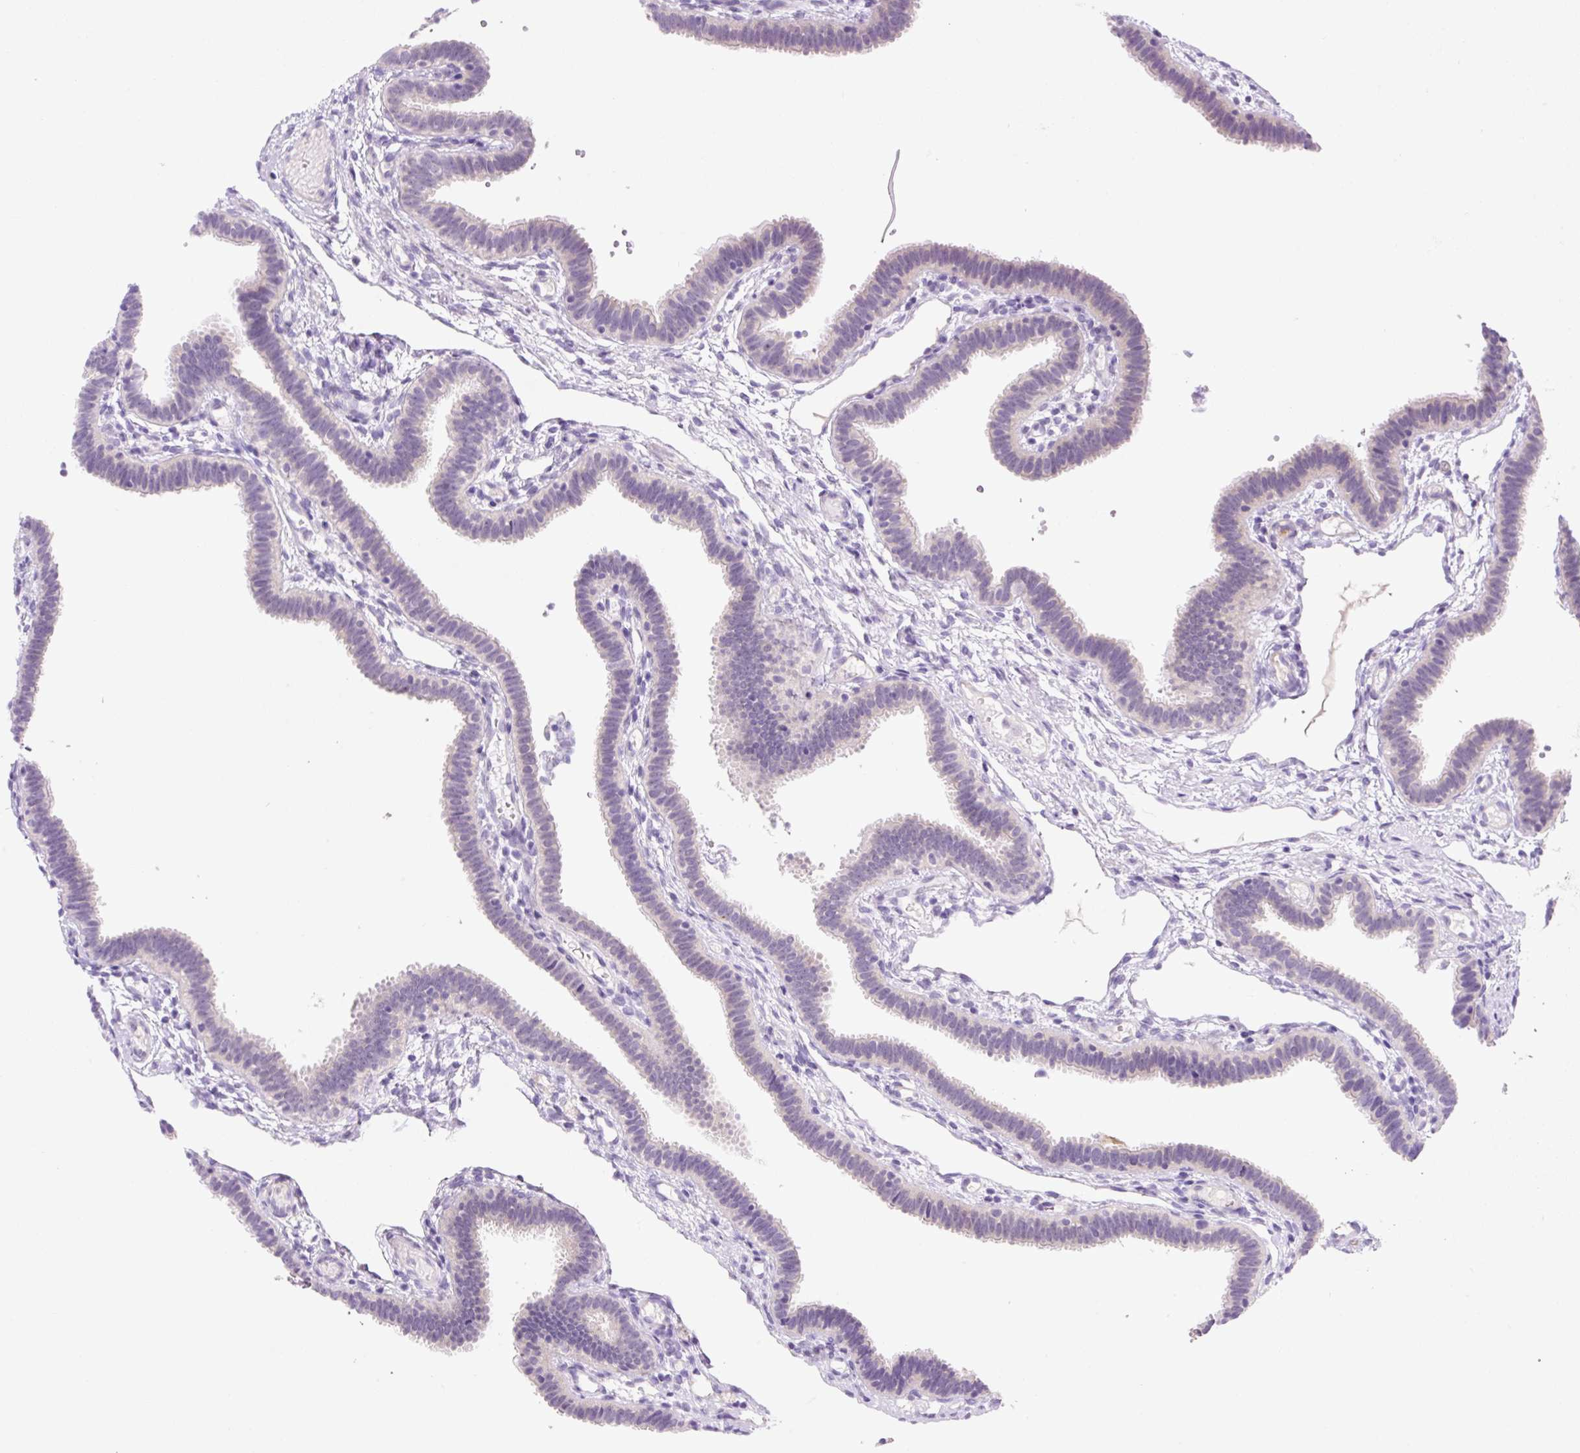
{"staining": {"intensity": "weak", "quantity": "<25%", "location": "cytoplasmic/membranous"}, "tissue": "fallopian tube", "cell_type": "Glandular cells", "image_type": "normal", "snomed": [{"axis": "morphology", "description": "Normal tissue, NOS"}, {"axis": "topography", "description": "Fallopian tube"}], "caption": "Histopathology image shows no significant protein staining in glandular cells of unremarkable fallopian tube. The staining is performed using DAB (3,3'-diaminobenzidine) brown chromogen with nuclei counter-stained in using hematoxylin.", "gene": "CELF6", "patient": {"sex": "female", "age": 37}}